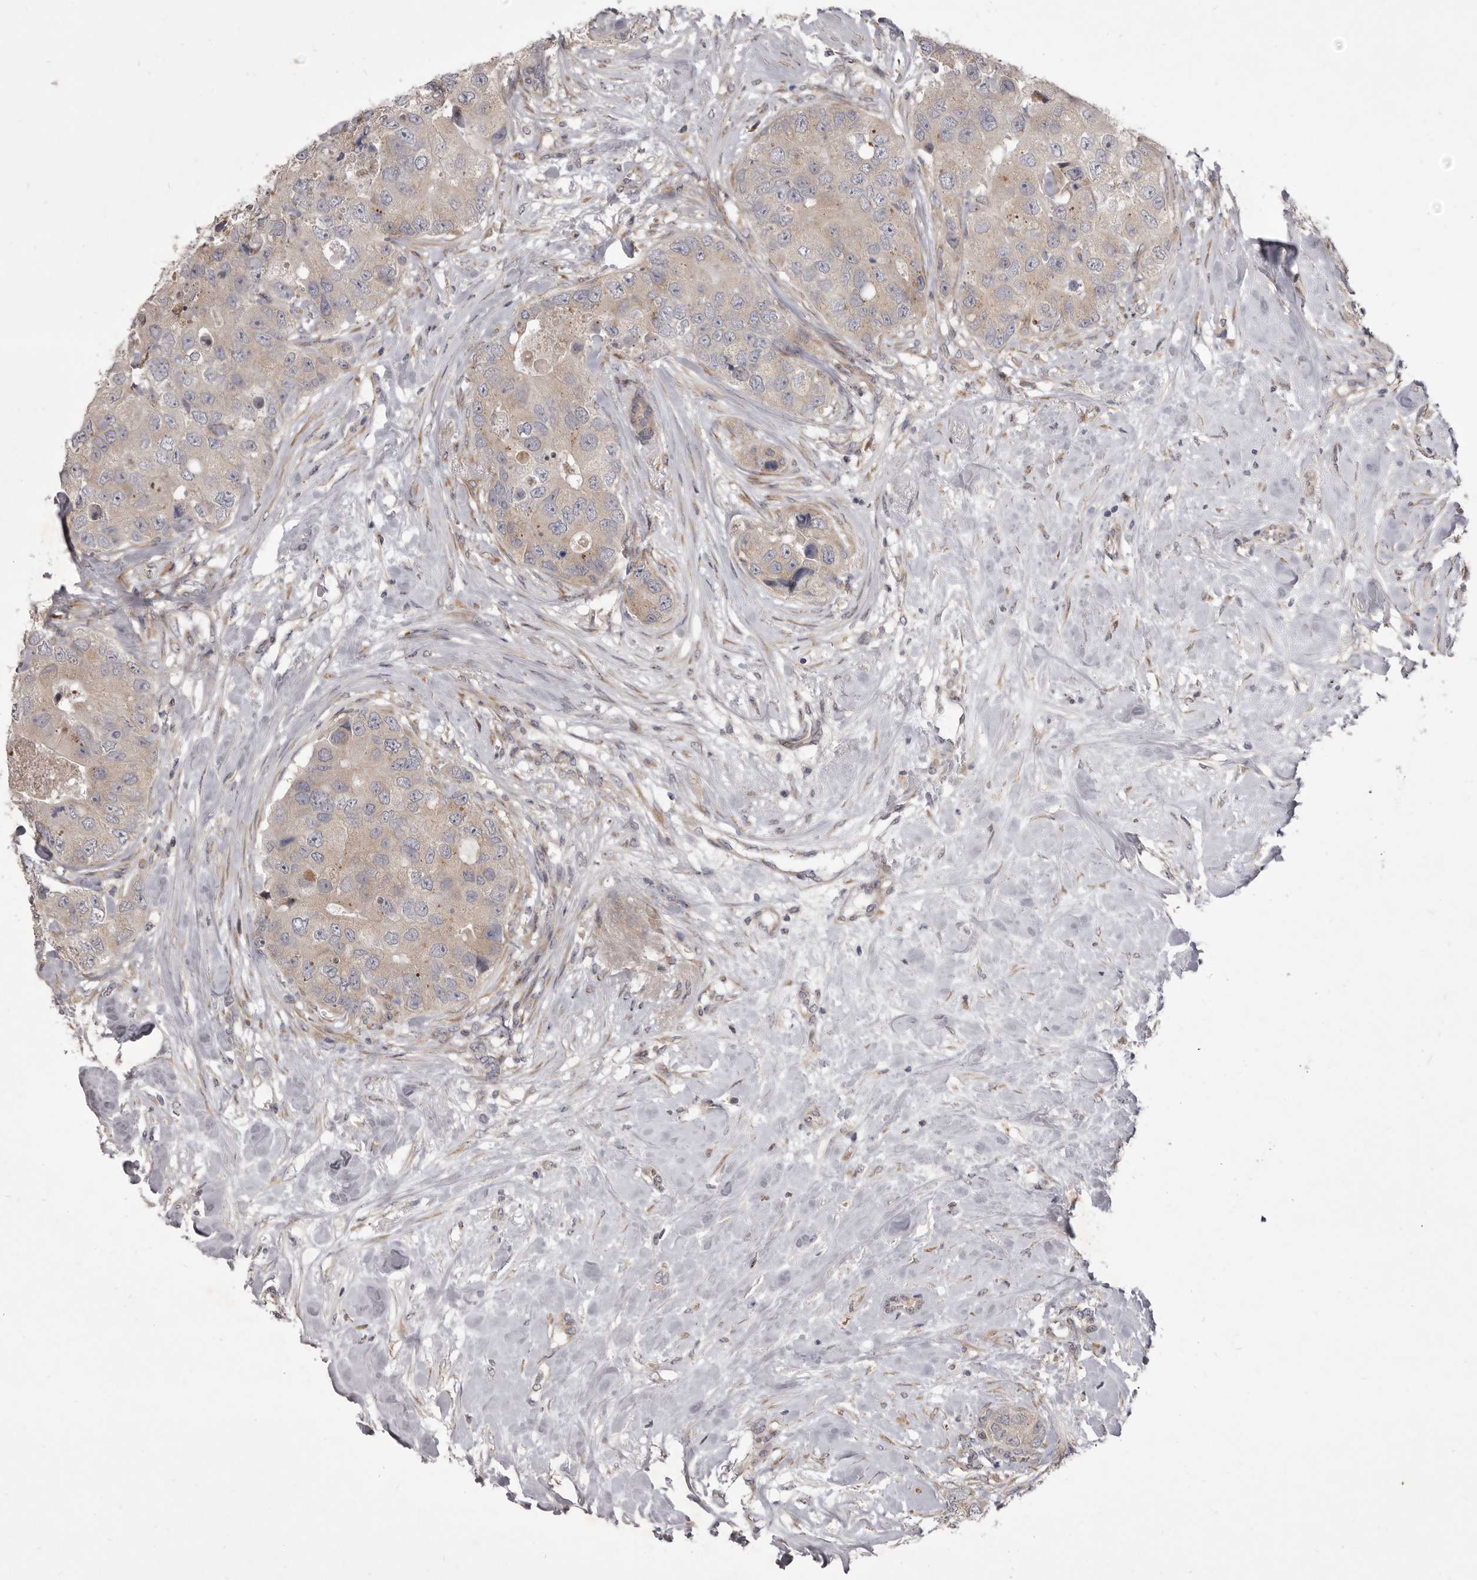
{"staining": {"intensity": "weak", "quantity": ">75%", "location": "cytoplasmic/membranous"}, "tissue": "breast cancer", "cell_type": "Tumor cells", "image_type": "cancer", "snomed": [{"axis": "morphology", "description": "Duct carcinoma"}, {"axis": "topography", "description": "Breast"}], "caption": "Protein expression analysis of human infiltrating ductal carcinoma (breast) reveals weak cytoplasmic/membranous staining in approximately >75% of tumor cells. Nuclei are stained in blue.", "gene": "TBC1D8B", "patient": {"sex": "female", "age": 62}}